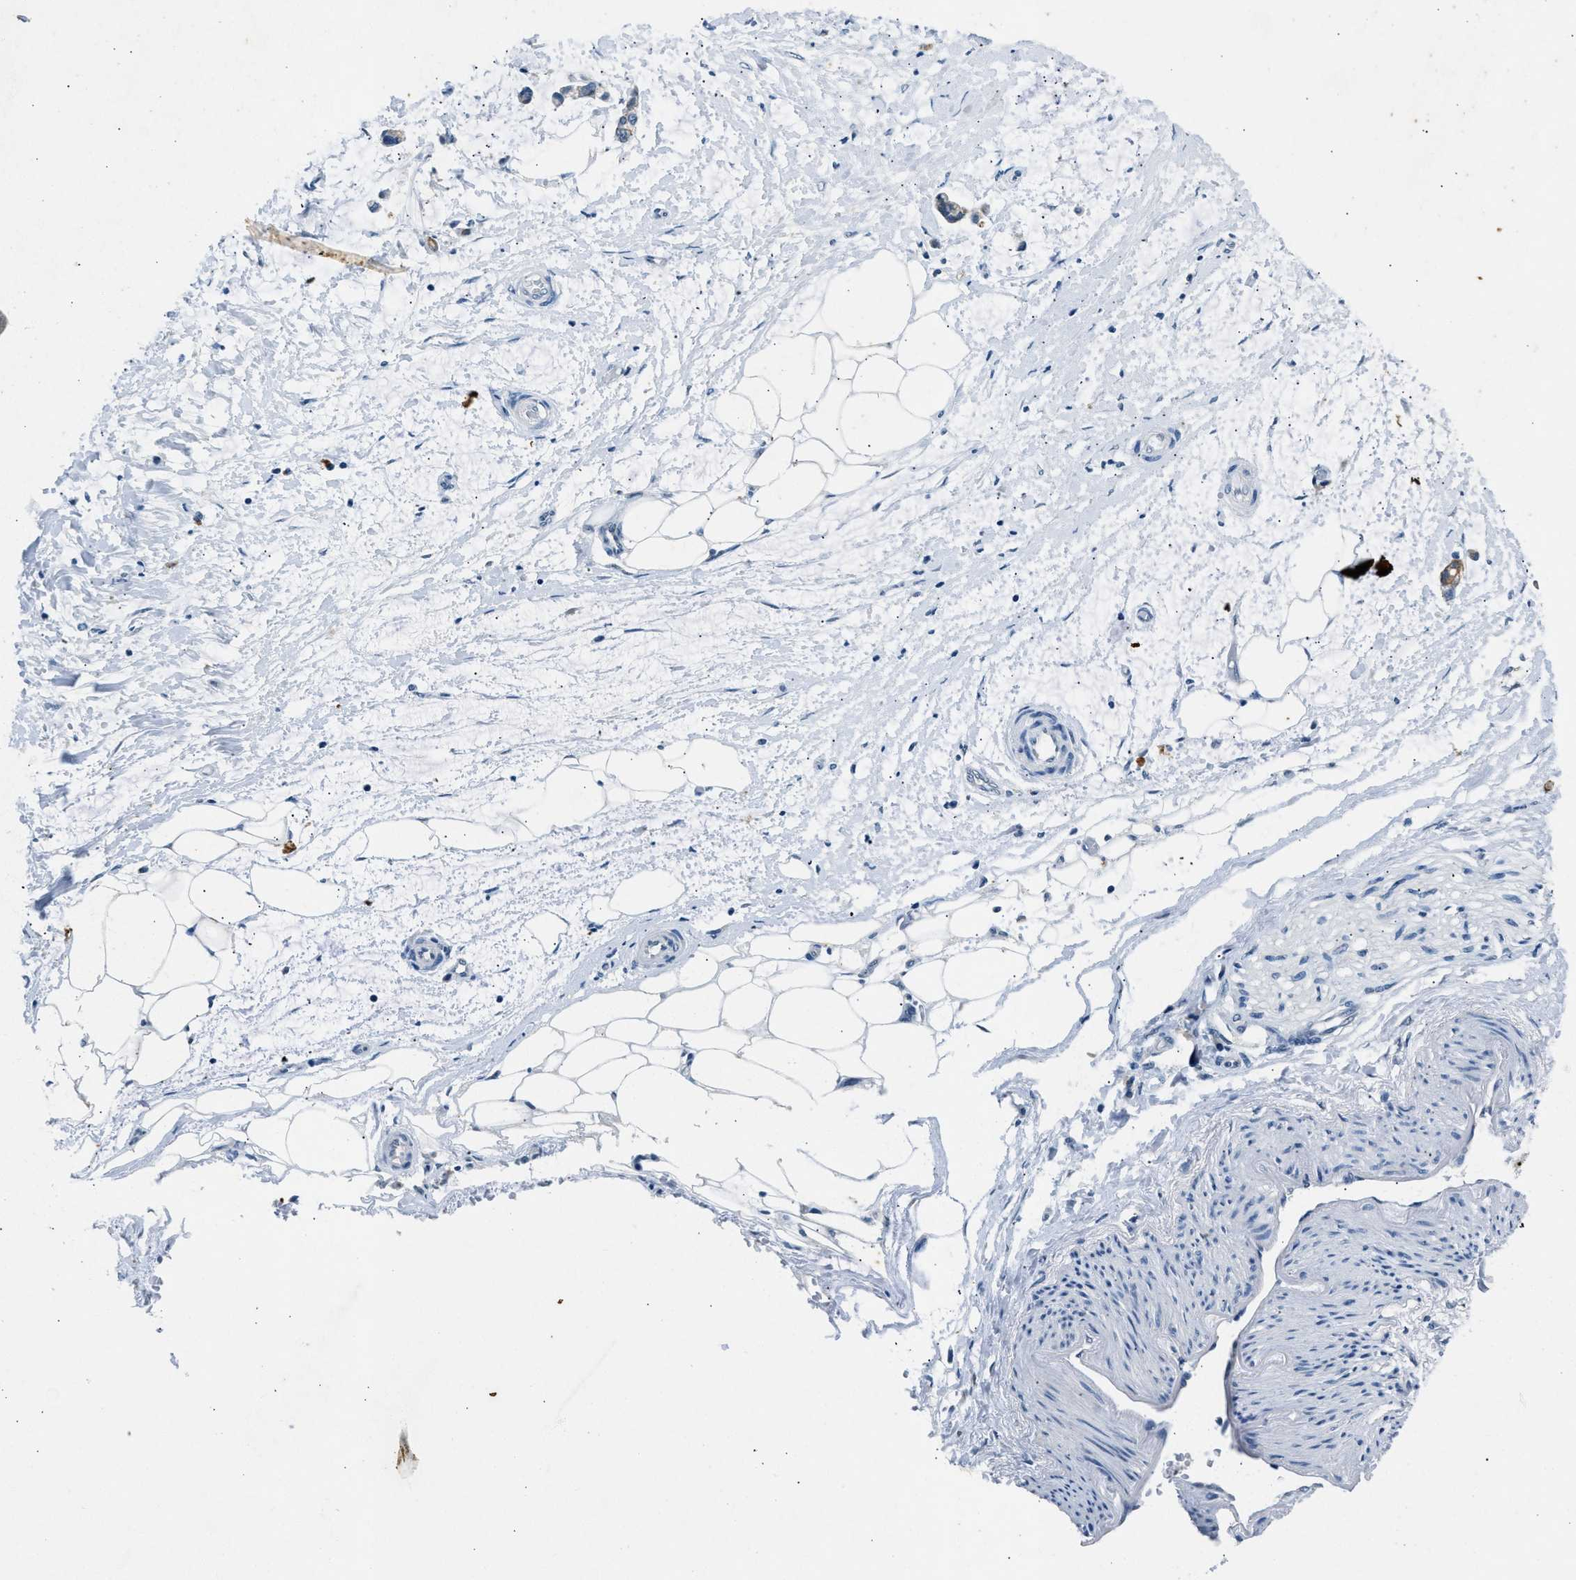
{"staining": {"intensity": "negative", "quantity": "none", "location": "none"}, "tissue": "adipose tissue", "cell_type": "Adipocytes", "image_type": "normal", "snomed": [{"axis": "morphology", "description": "Normal tissue, NOS"}, {"axis": "morphology", "description": "Adenocarcinoma, NOS"}, {"axis": "topography", "description": "Colon"}, {"axis": "topography", "description": "Peripheral nerve tissue"}], "caption": "Immunohistochemistry (IHC) photomicrograph of benign adipose tissue stained for a protein (brown), which reveals no expression in adipocytes.", "gene": "CFAP20", "patient": {"sex": "male", "age": 14}}